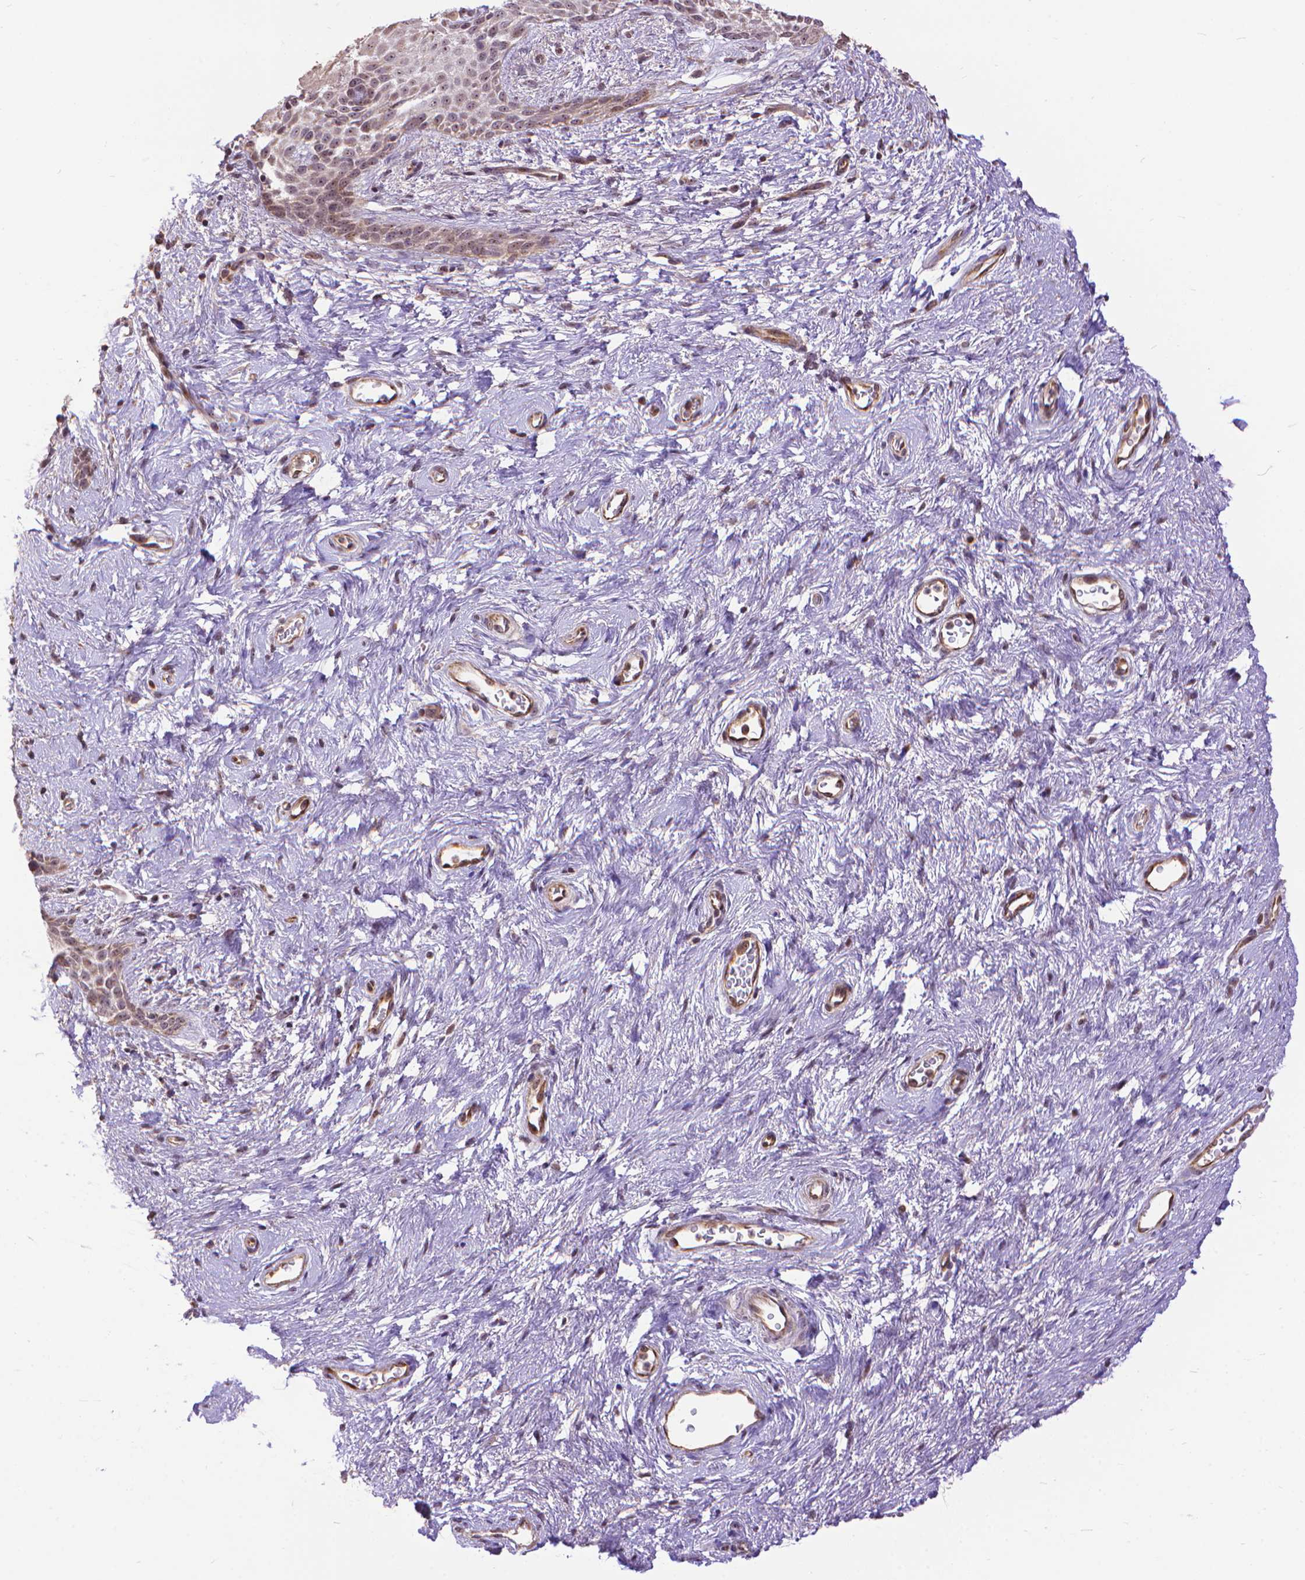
{"staining": {"intensity": "weak", "quantity": "25%-75%", "location": "cytoplasmic/membranous,nuclear"}, "tissue": "skin", "cell_type": "Epidermal cells", "image_type": "normal", "snomed": [{"axis": "morphology", "description": "Normal tissue, NOS"}, {"axis": "topography", "description": "Anal"}], "caption": "The photomicrograph shows staining of benign skin, revealing weak cytoplasmic/membranous,nuclear protein expression (brown color) within epidermal cells.", "gene": "TMEM135", "patient": {"sex": "female", "age": 46}}